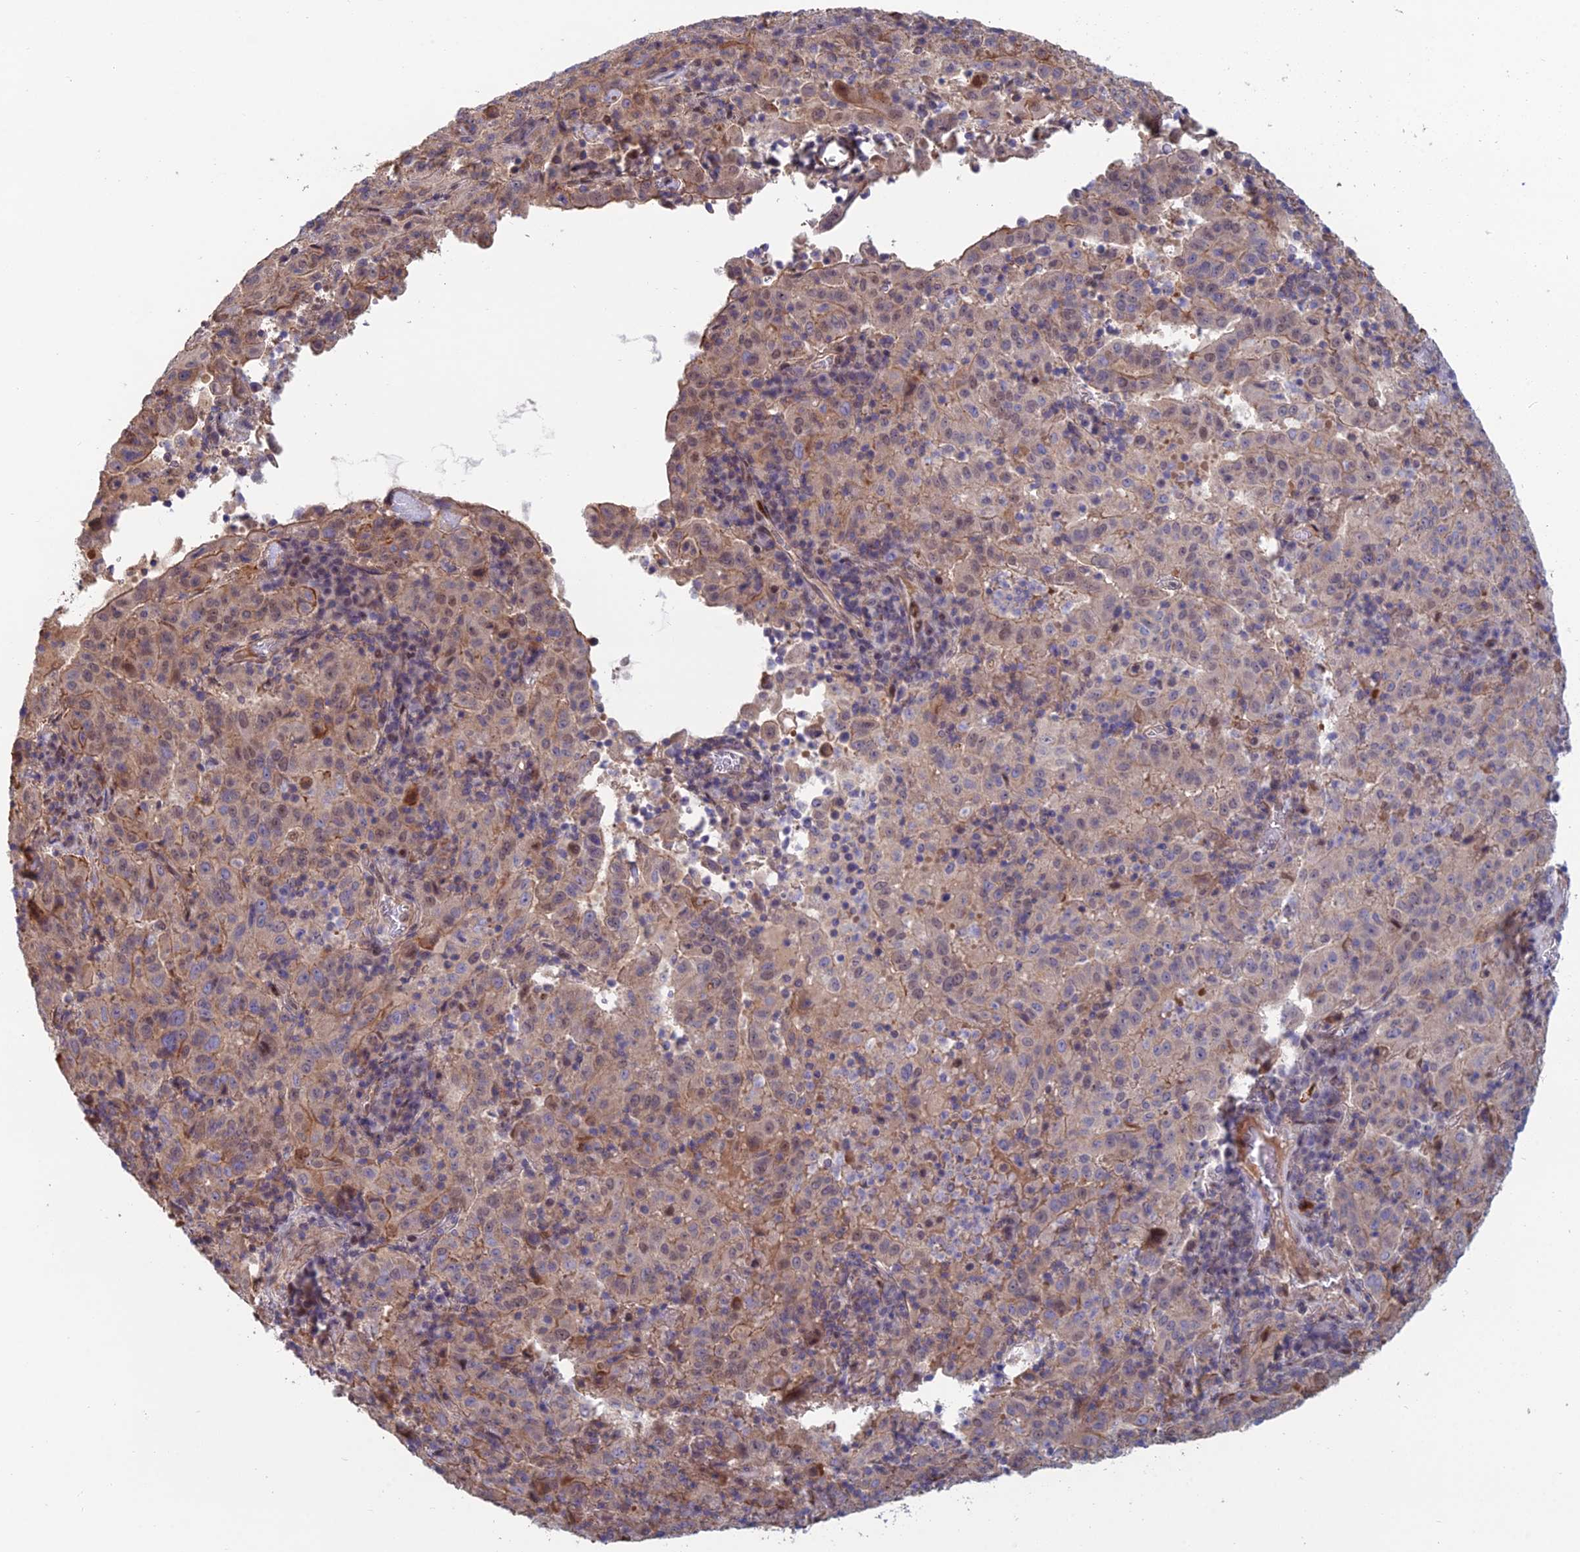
{"staining": {"intensity": "negative", "quantity": "none", "location": "none"}, "tissue": "pancreatic cancer", "cell_type": "Tumor cells", "image_type": "cancer", "snomed": [{"axis": "morphology", "description": "Adenocarcinoma, NOS"}, {"axis": "topography", "description": "Pancreas"}], "caption": "This is a image of IHC staining of pancreatic cancer (adenocarcinoma), which shows no positivity in tumor cells.", "gene": "CCDC183", "patient": {"sex": "male", "age": 63}}